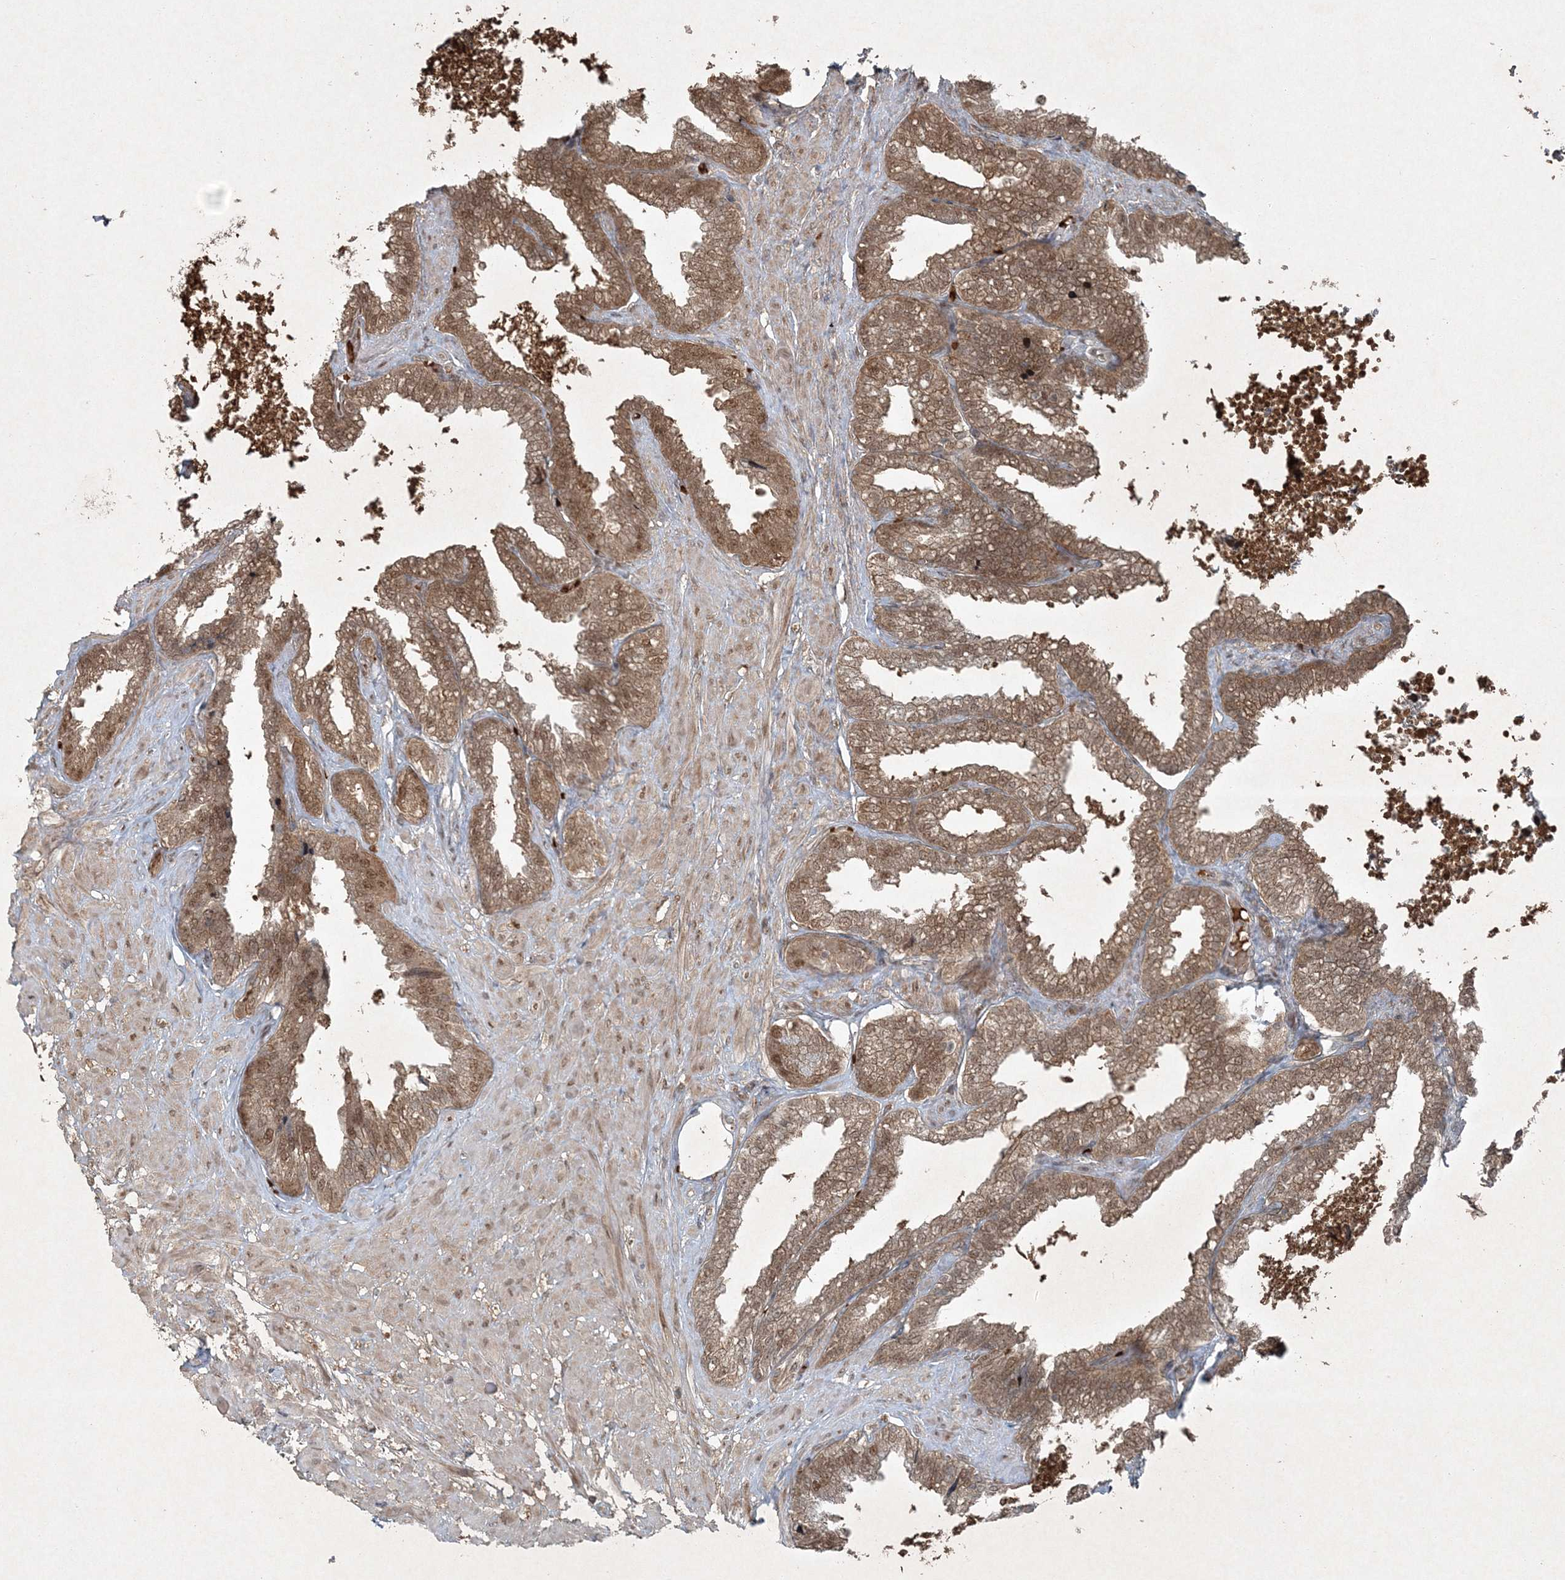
{"staining": {"intensity": "moderate", "quantity": ">75%", "location": "cytoplasmic/membranous,nuclear"}, "tissue": "seminal vesicle", "cell_type": "Glandular cells", "image_type": "normal", "snomed": [{"axis": "morphology", "description": "Normal tissue, NOS"}, {"axis": "topography", "description": "Seminal veicle"}], "caption": "Protein staining by immunohistochemistry (IHC) demonstrates moderate cytoplasmic/membranous,nuclear positivity in approximately >75% of glandular cells in benign seminal vesicle.", "gene": "FBXL17", "patient": {"sex": "male", "age": 46}}